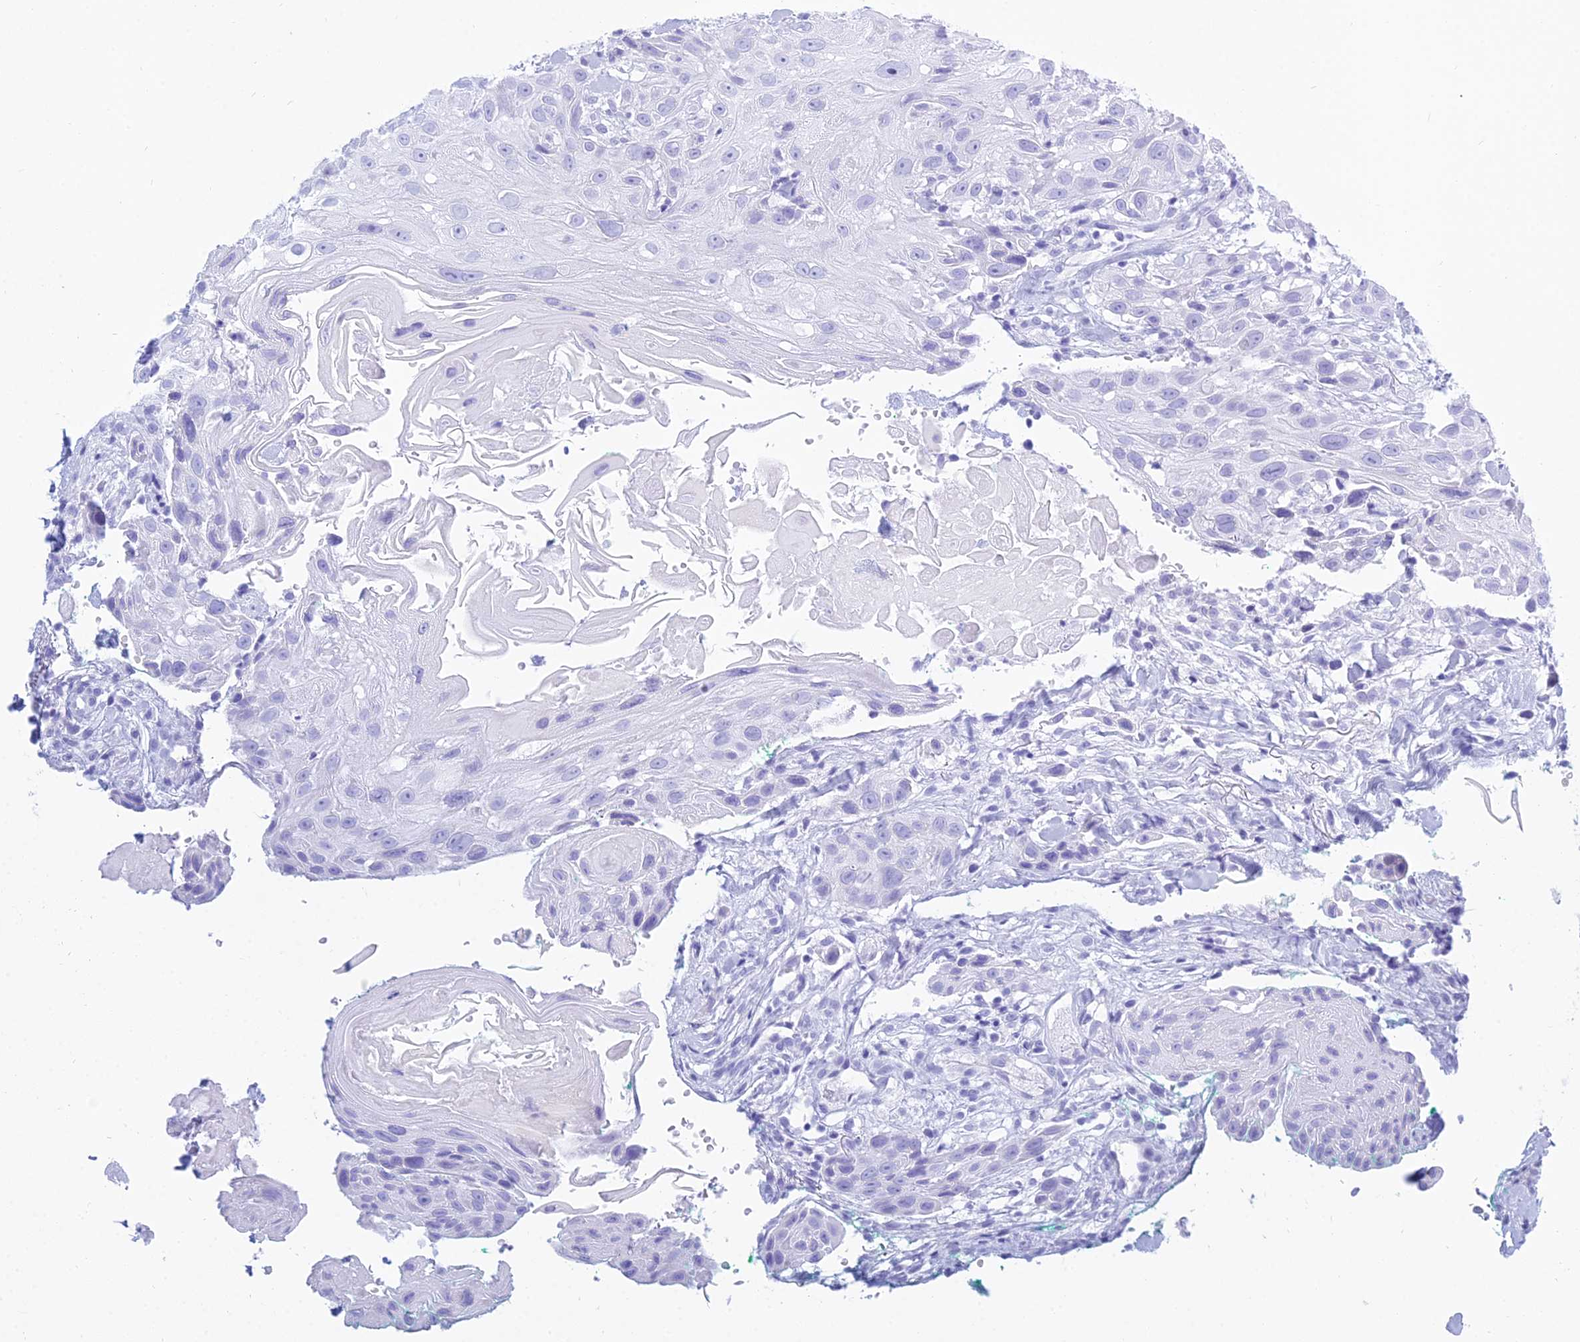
{"staining": {"intensity": "negative", "quantity": "none", "location": "none"}, "tissue": "head and neck cancer", "cell_type": "Tumor cells", "image_type": "cancer", "snomed": [{"axis": "morphology", "description": "Squamous cell carcinoma, NOS"}, {"axis": "topography", "description": "Head-Neck"}], "caption": "High power microscopy photomicrograph of an immunohistochemistry histopathology image of head and neck cancer, revealing no significant expression in tumor cells.", "gene": "PATE4", "patient": {"sex": "male", "age": 81}}